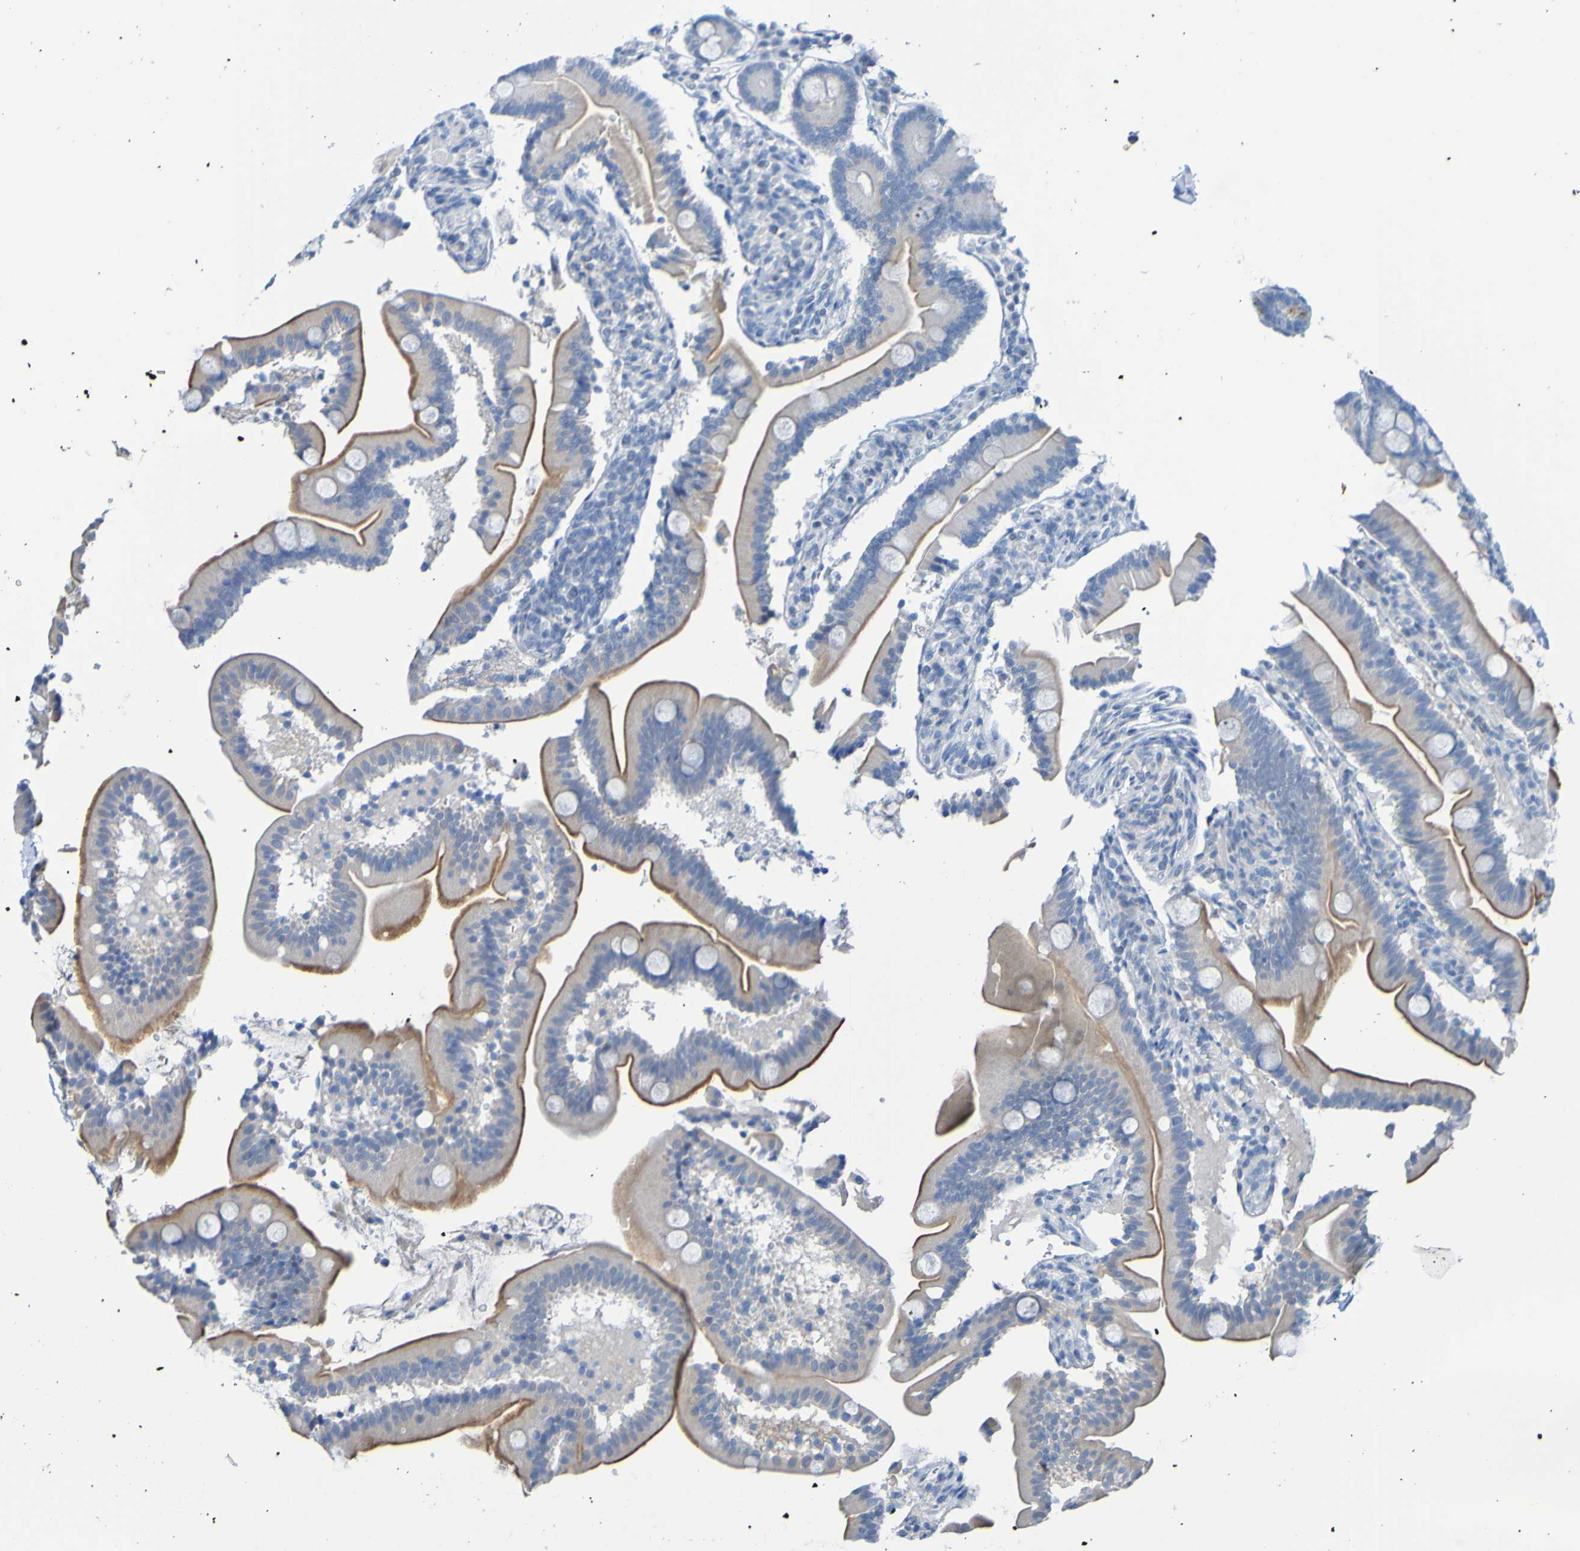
{"staining": {"intensity": "moderate", "quantity": ">75%", "location": "cytoplasmic/membranous"}, "tissue": "duodenum", "cell_type": "Glandular cells", "image_type": "normal", "snomed": [{"axis": "morphology", "description": "Normal tissue, NOS"}, {"axis": "topography", "description": "Duodenum"}], "caption": "The photomicrograph demonstrates staining of unremarkable duodenum, revealing moderate cytoplasmic/membranous protein positivity (brown color) within glandular cells. Nuclei are stained in blue.", "gene": "ACMSD", "patient": {"sex": "male", "age": 54}}